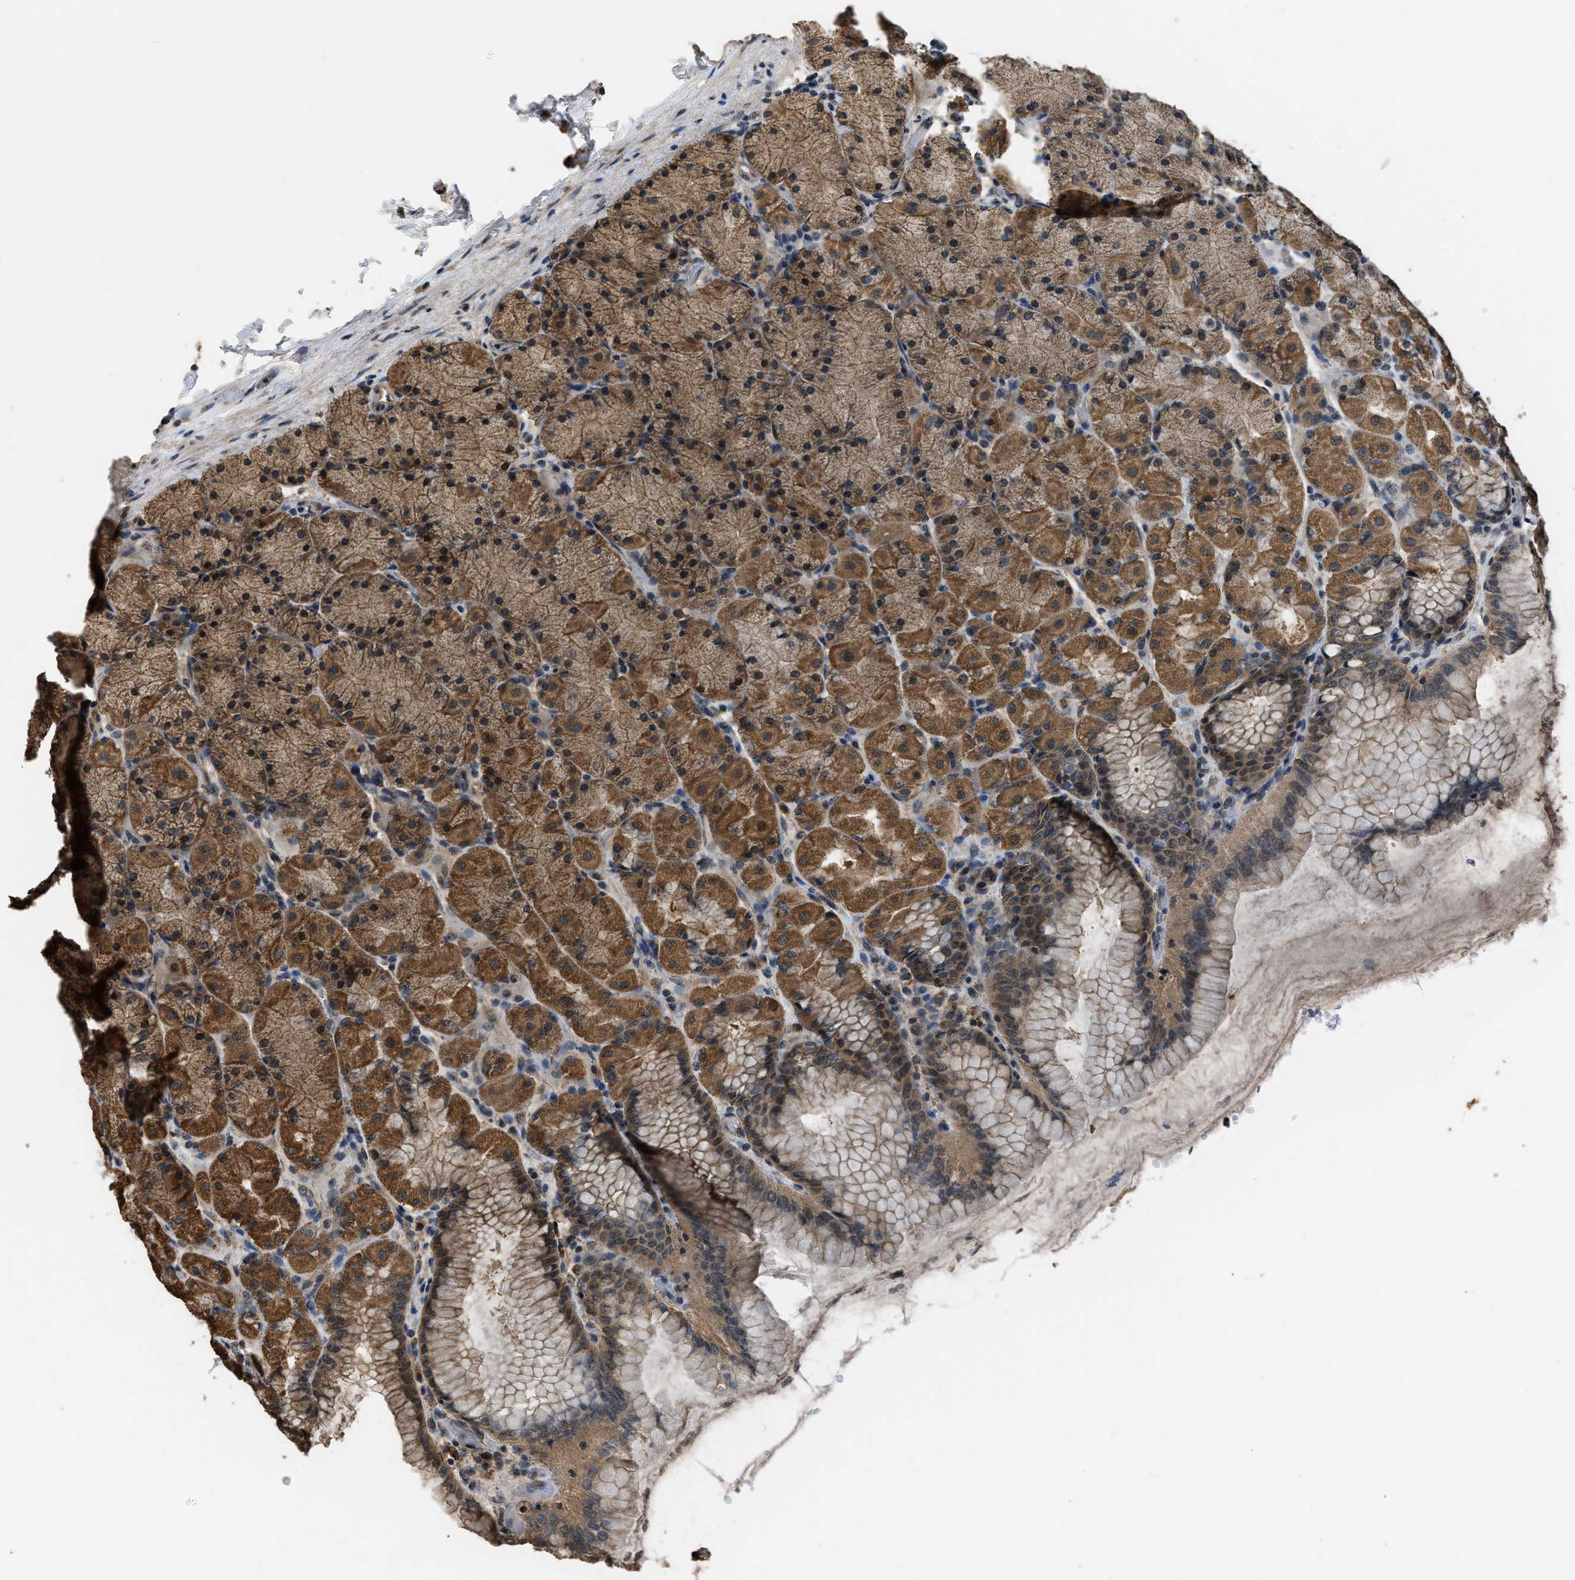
{"staining": {"intensity": "strong", "quantity": ">75%", "location": "cytoplasmic/membranous"}, "tissue": "stomach", "cell_type": "Glandular cells", "image_type": "normal", "snomed": [{"axis": "morphology", "description": "Normal tissue, NOS"}, {"axis": "topography", "description": "Stomach, upper"}], "caption": "Immunohistochemical staining of normal stomach demonstrates >75% levels of strong cytoplasmic/membranous protein expression in approximately >75% of glandular cells.", "gene": "DENND6B", "patient": {"sex": "female", "age": 56}}